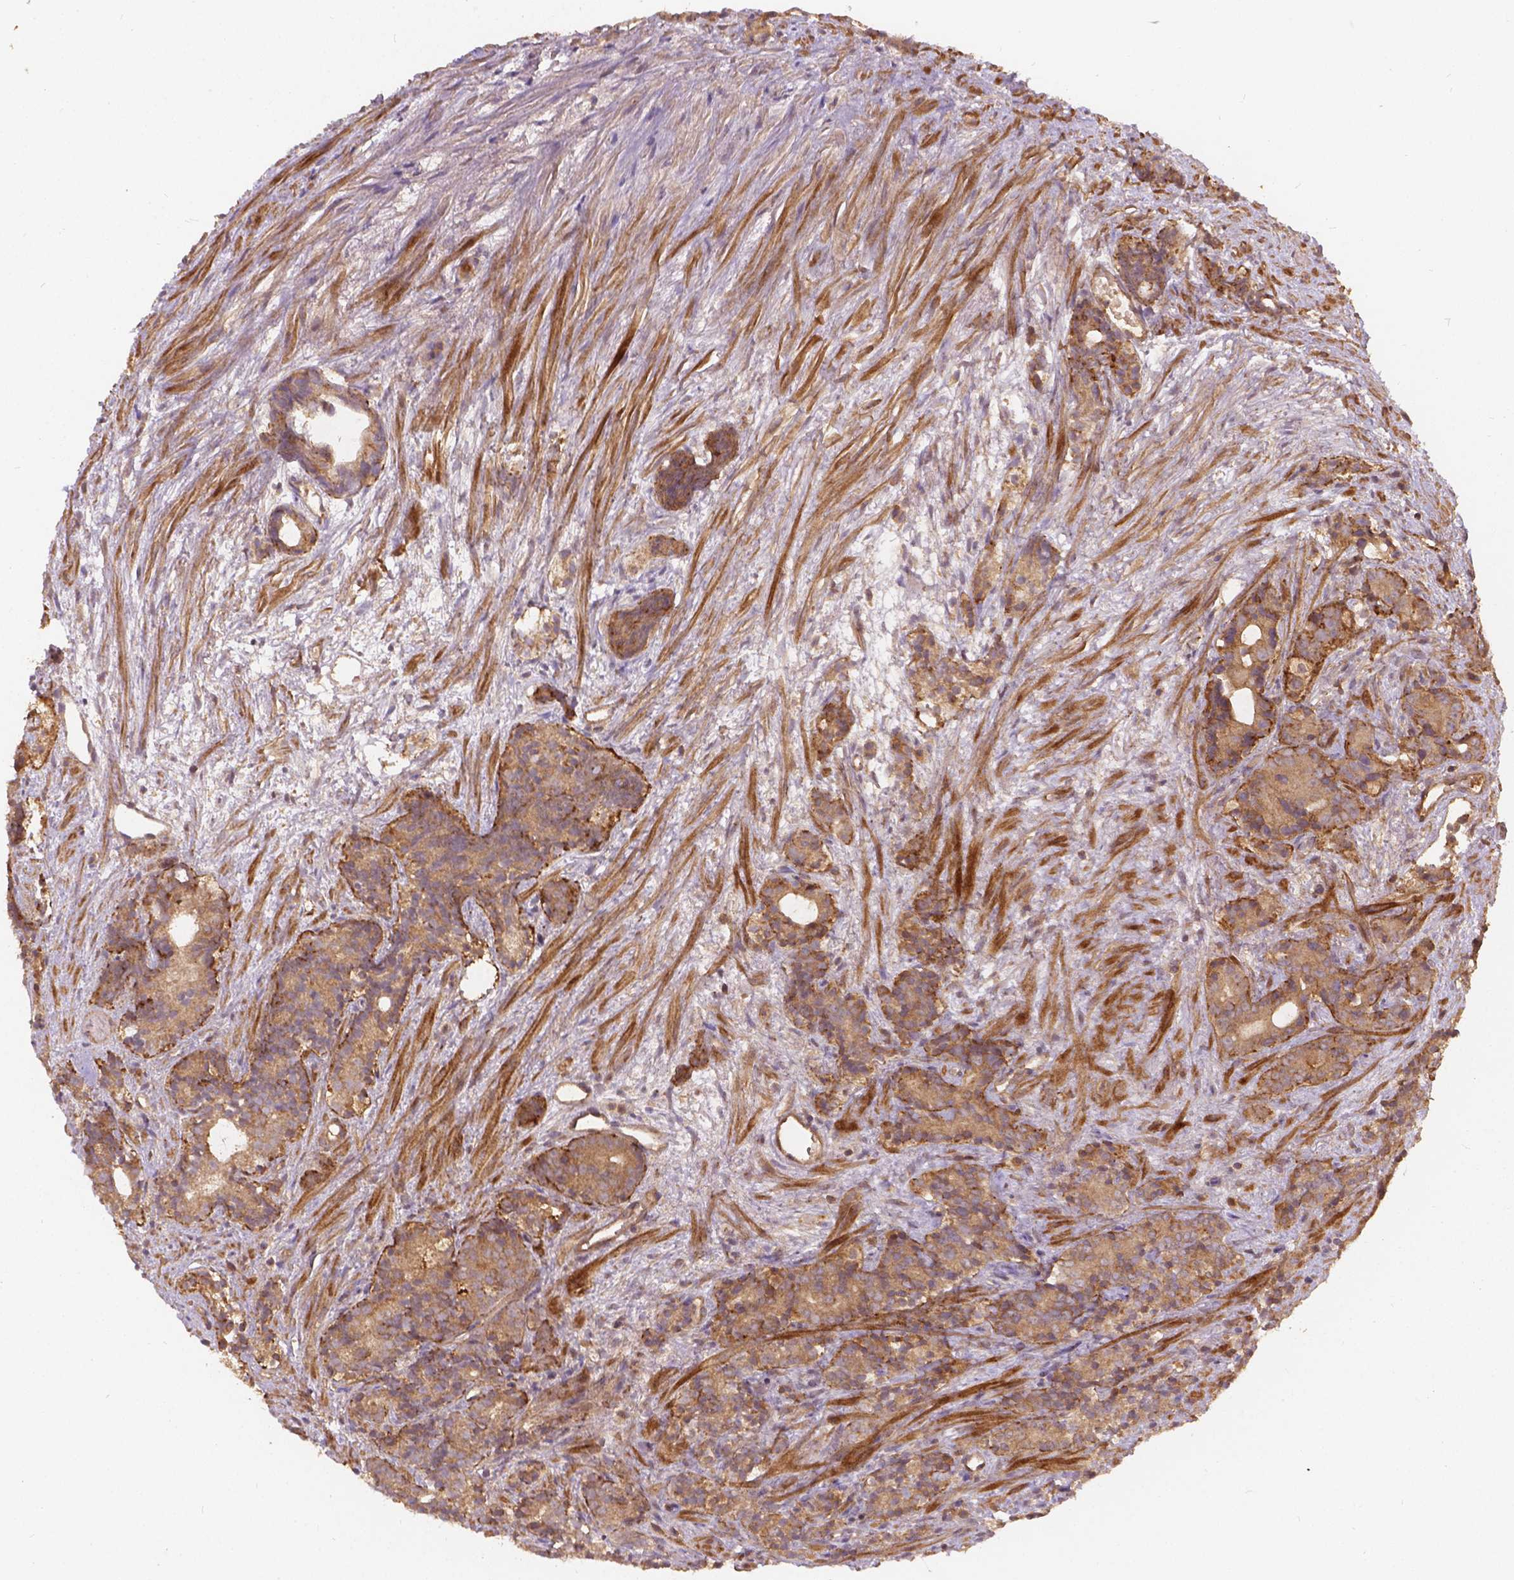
{"staining": {"intensity": "moderate", "quantity": ">75%", "location": "cytoplasmic/membranous"}, "tissue": "prostate cancer", "cell_type": "Tumor cells", "image_type": "cancer", "snomed": [{"axis": "morphology", "description": "Adenocarcinoma, High grade"}, {"axis": "topography", "description": "Prostate"}], "caption": "Adenocarcinoma (high-grade) (prostate) stained for a protein (brown) reveals moderate cytoplasmic/membranous positive staining in approximately >75% of tumor cells.", "gene": "XPR1", "patient": {"sex": "male", "age": 84}}